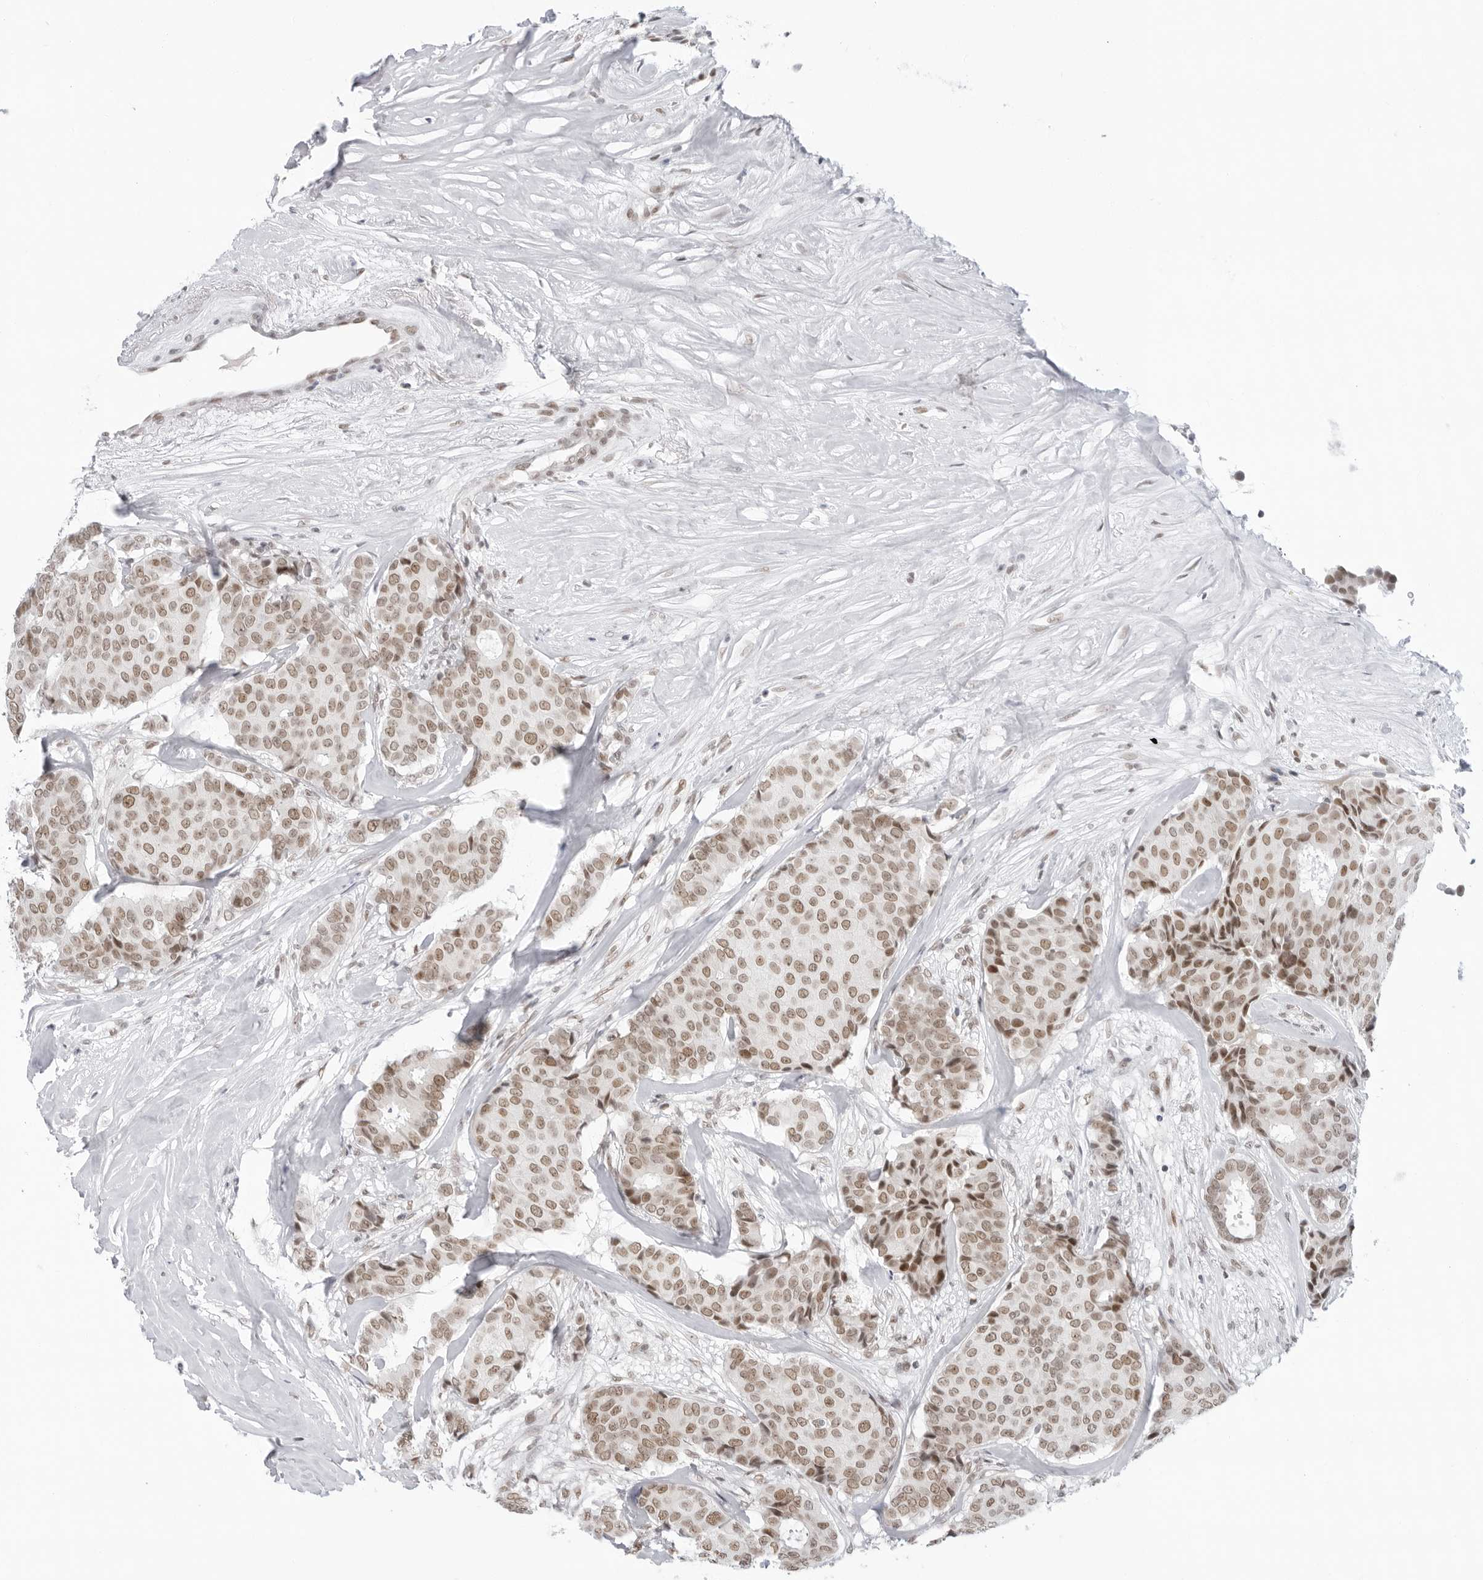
{"staining": {"intensity": "weak", "quantity": ">75%", "location": "nuclear"}, "tissue": "breast cancer", "cell_type": "Tumor cells", "image_type": "cancer", "snomed": [{"axis": "morphology", "description": "Duct carcinoma"}, {"axis": "topography", "description": "Breast"}], "caption": "This is an image of IHC staining of breast cancer, which shows weak staining in the nuclear of tumor cells.", "gene": "FOXK2", "patient": {"sex": "female", "age": 75}}